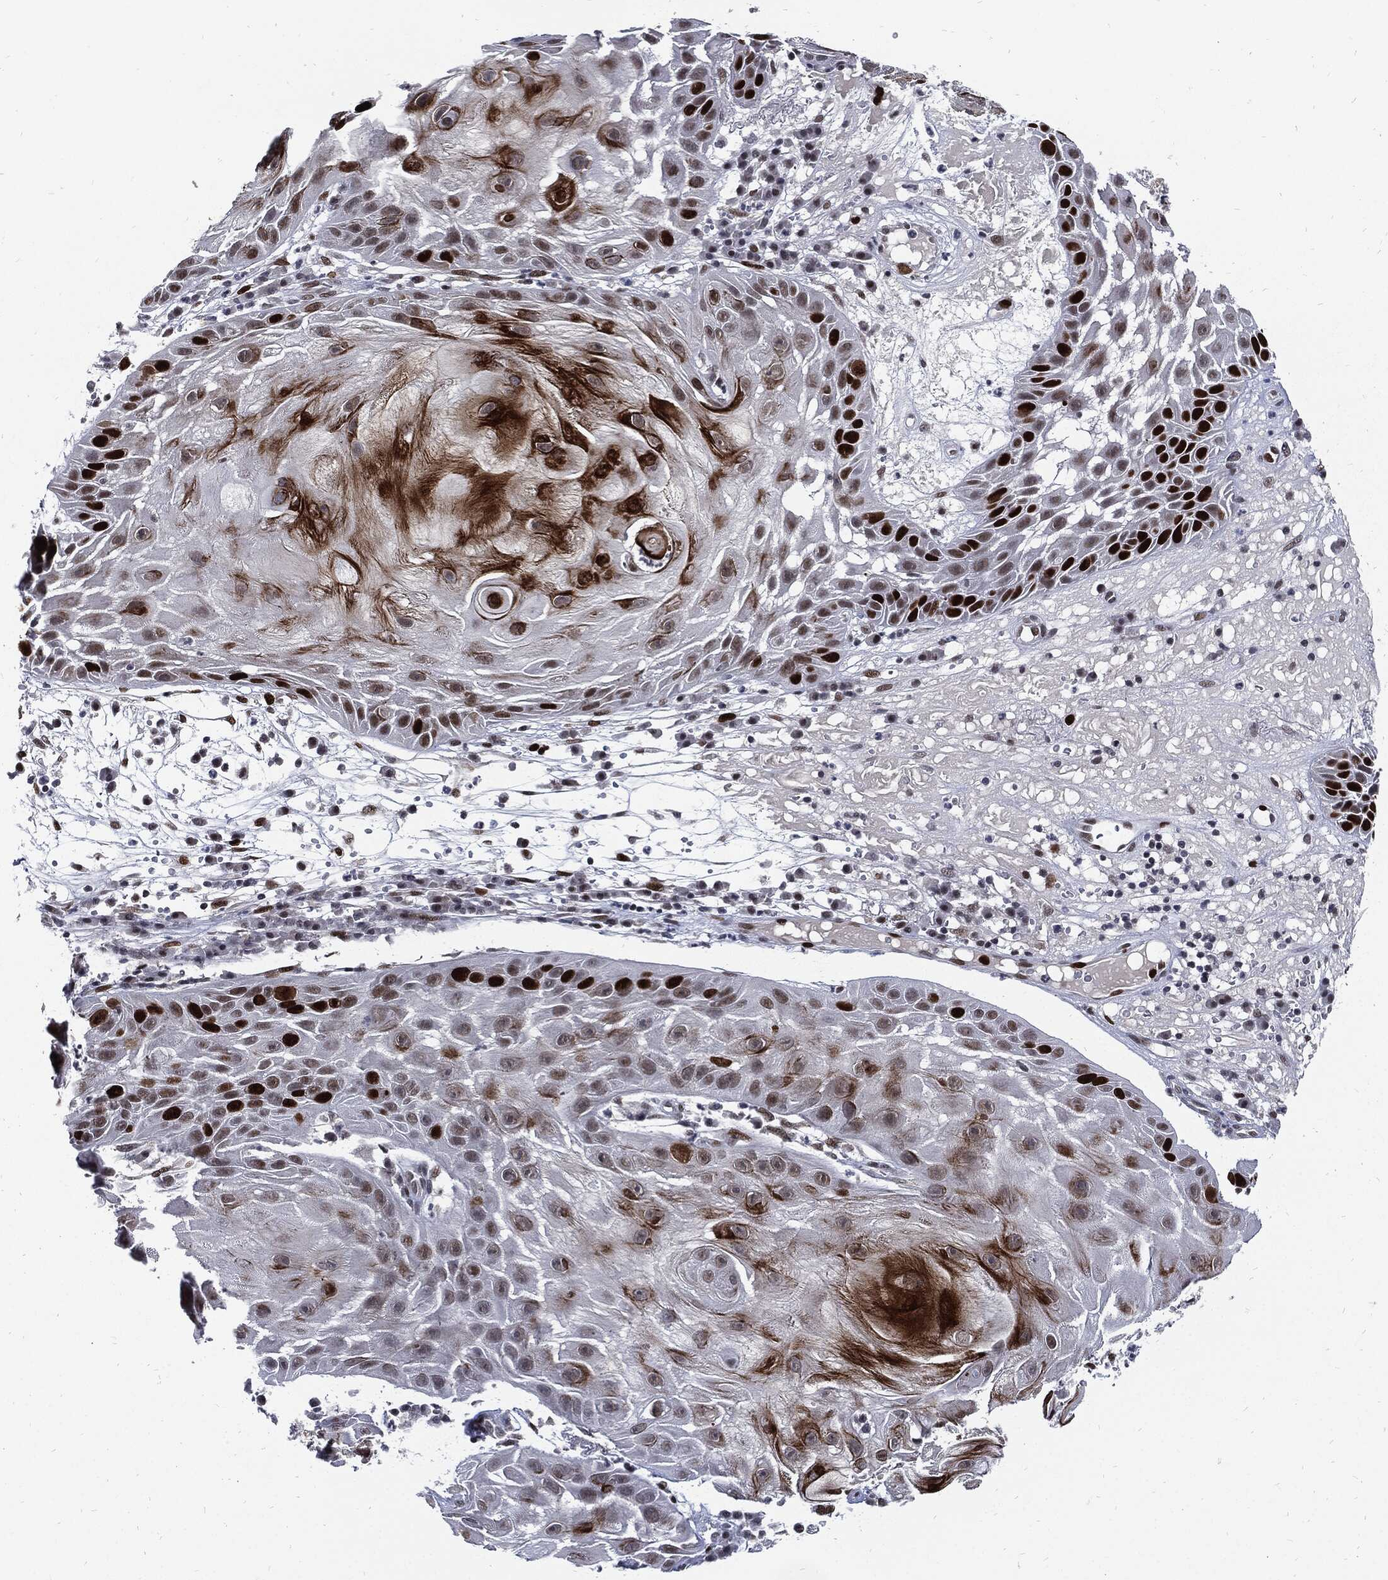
{"staining": {"intensity": "strong", "quantity": "25%-75%", "location": "nuclear"}, "tissue": "skin cancer", "cell_type": "Tumor cells", "image_type": "cancer", "snomed": [{"axis": "morphology", "description": "Normal tissue, NOS"}, {"axis": "morphology", "description": "Squamous cell carcinoma, NOS"}, {"axis": "topography", "description": "Skin"}], "caption": "This histopathology image exhibits immunohistochemistry staining of human skin cancer (squamous cell carcinoma), with high strong nuclear positivity in approximately 25%-75% of tumor cells.", "gene": "NBN", "patient": {"sex": "male", "age": 79}}